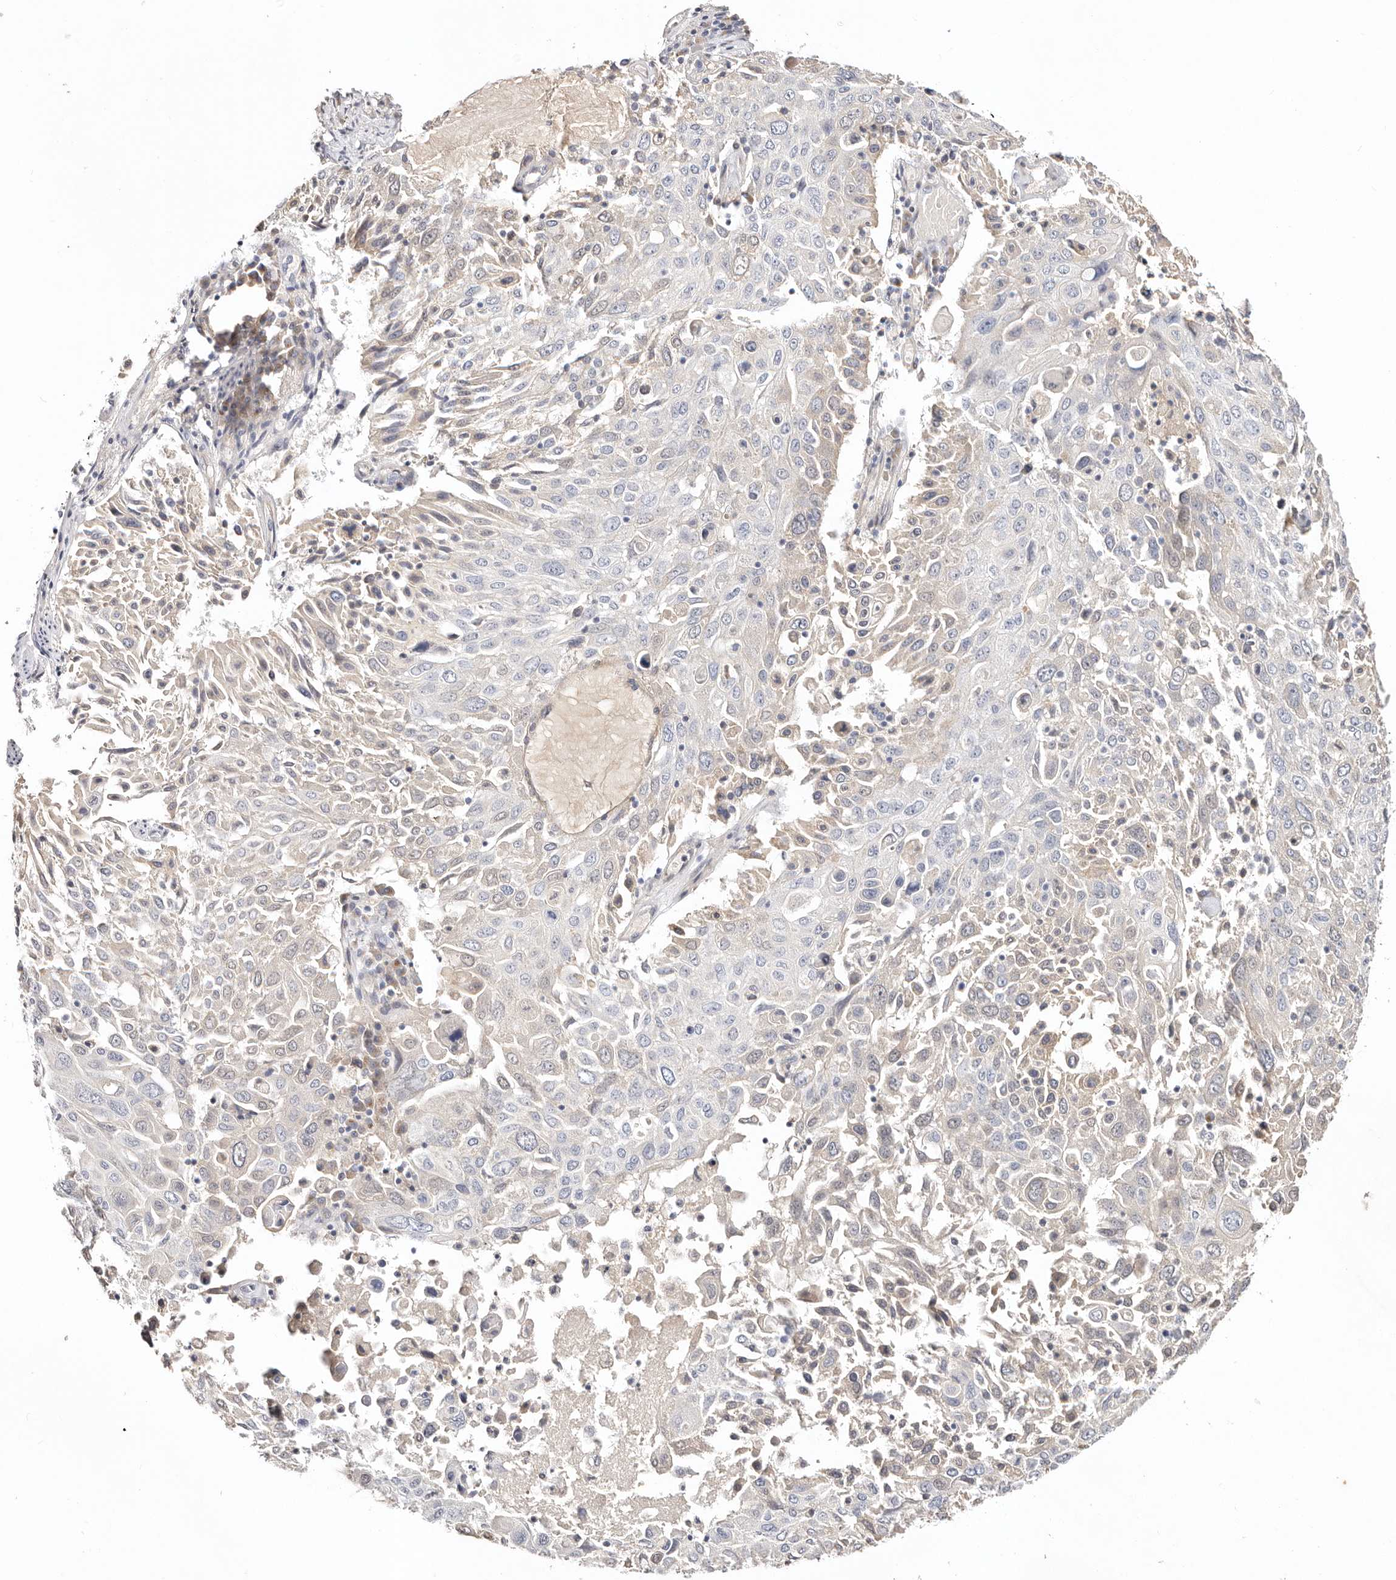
{"staining": {"intensity": "negative", "quantity": "none", "location": "none"}, "tissue": "lung cancer", "cell_type": "Tumor cells", "image_type": "cancer", "snomed": [{"axis": "morphology", "description": "Squamous cell carcinoma, NOS"}, {"axis": "topography", "description": "Lung"}], "caption": "High power microscopy histopathology image of an IHC image of lung cancer, revealing no significant positivity in tumor cells. (Stains: DAB immunohistochemistry with hematoxylin counter stain, Microscopy: brightfield microscopy at high magnification).", "gene": "DNASE1", "patient": {"sex": "male", "age": 65}}